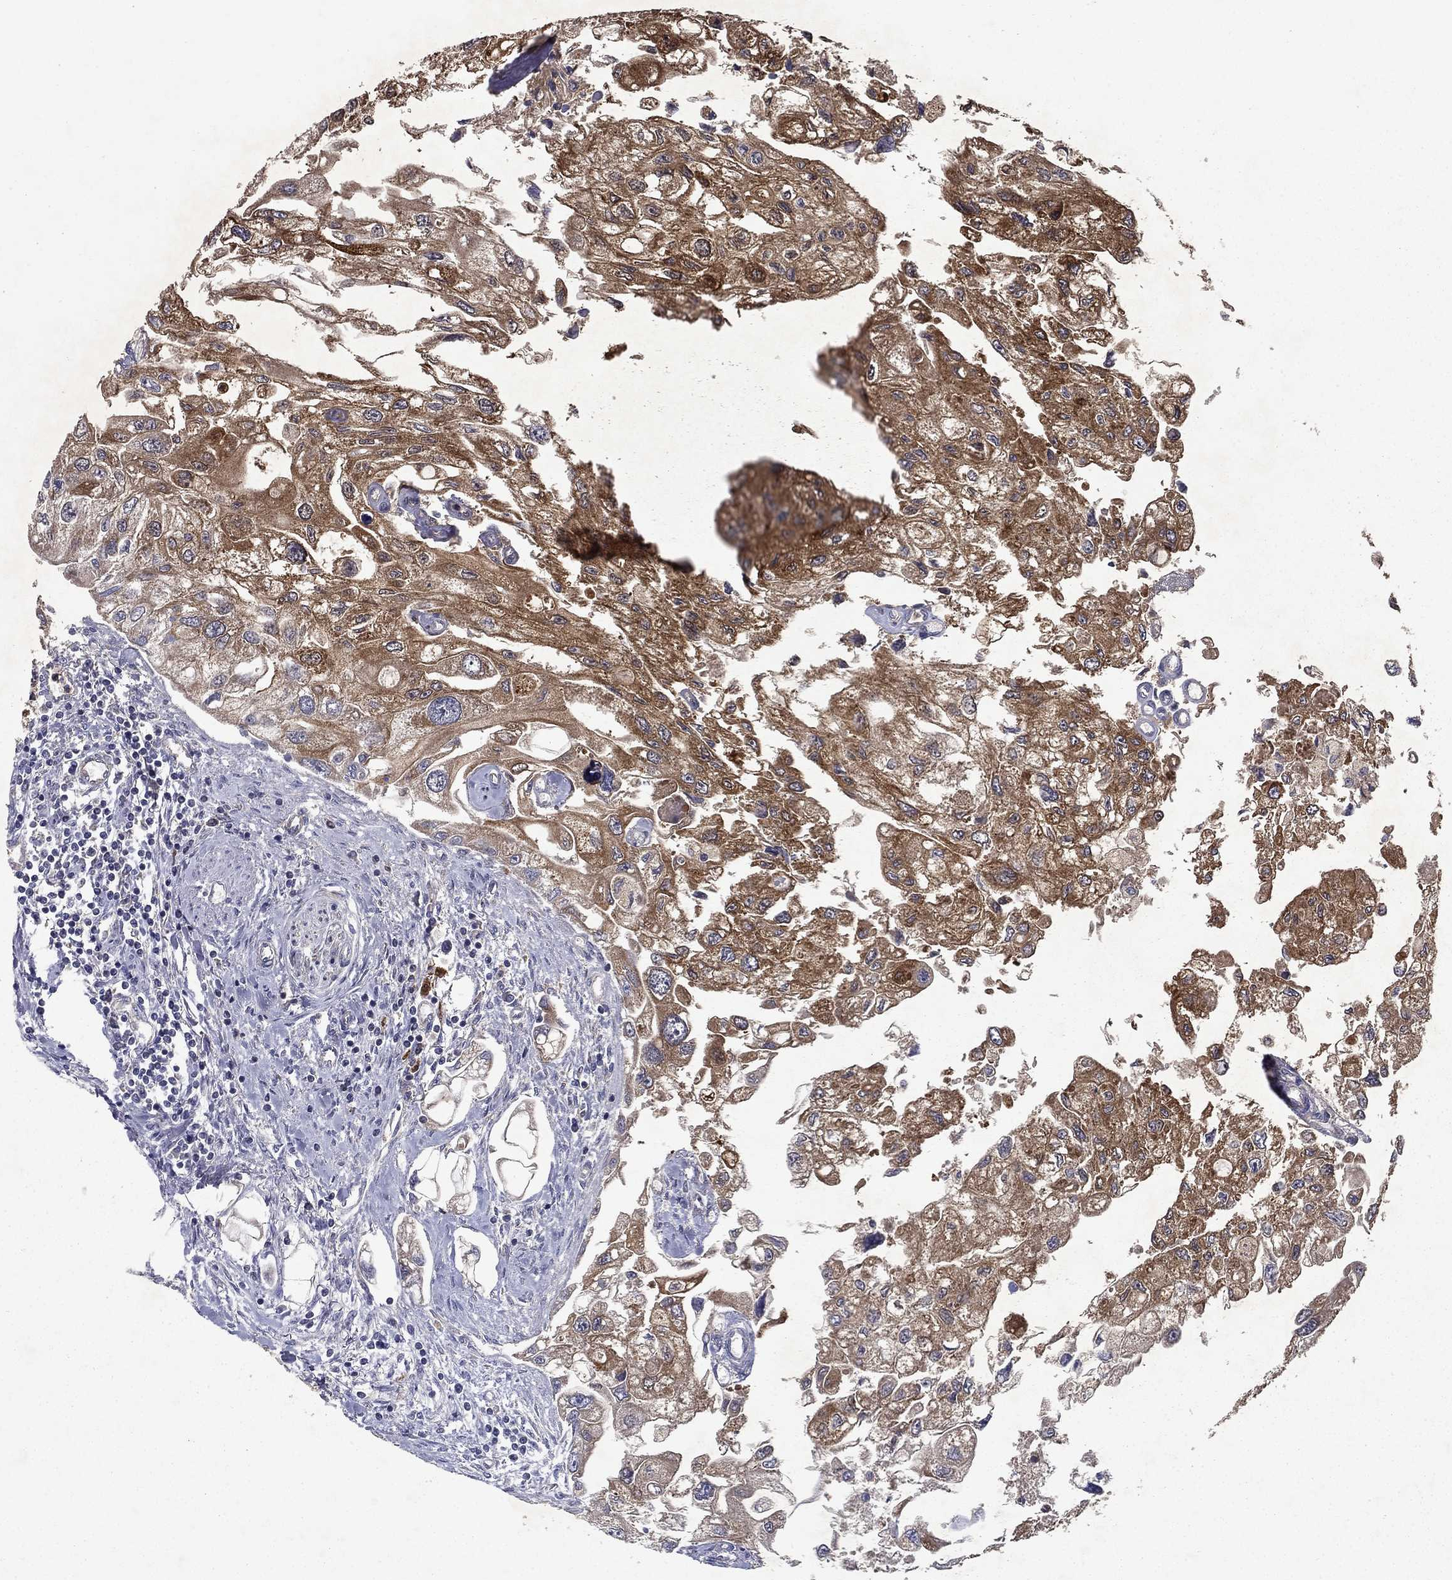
{"staining": {"intensity": "strong", "quantity": ">75%", "location": "cytoplasmic/membranous"}, "tissue": "urothelial cancer", "cell_type": "Tumor cells", "image_type": "cancer", "snomed": [{"axis": "morphology", "description": "Urothelial carcinoma, High grade"}, {"axis": "topography", "description": "Urinary bladder"}], "caption": "DAB immunohistochemical staining of urothelial cancer shows strong cytoplasmic/membranous protein positivity in approximately >75% of tumor cells.", "gene": "GLTP", "patient": {"sex": "male", "age": 59}}